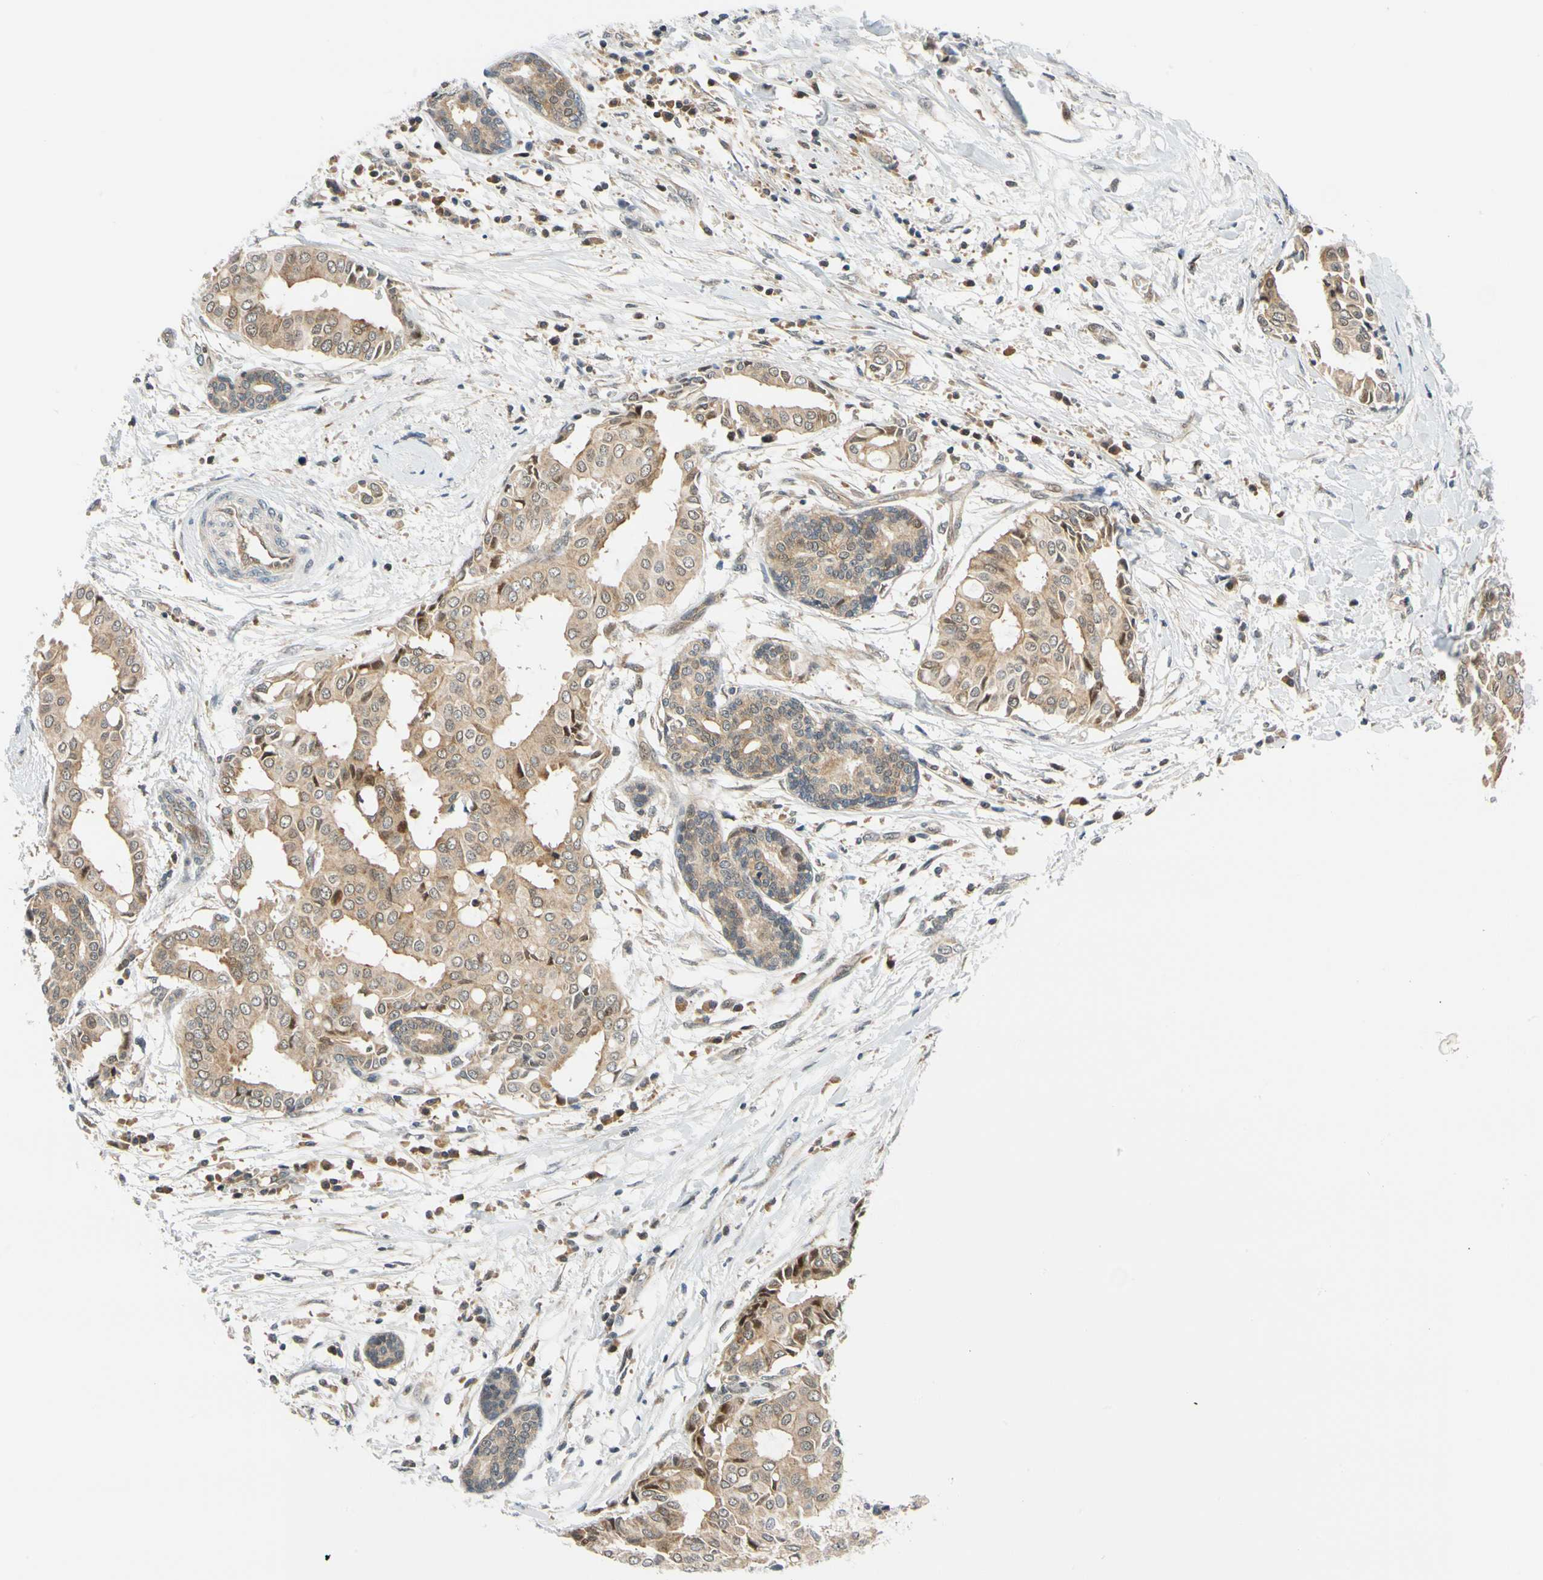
{"staining": {"intensity": "weak", "quantity": ">75%", "location": "cytoplasmic/membranous"}, "tissue": "head and neck cancer", "cell_type": "Tumor cells", "image_type": "cancer", "snomed": [{"axis": "morphology", "description": "Adenocarcinoma, NOS"}, {"axis": "topography", "description": "Salivary gland"}, {"axis": "topography", "description": "Head-Neck"}], "caption": "Immunohistochemical staining of head and neck adenocarcinoma displays low levels of weak cytoplasmic/membranous staining in approximately >75% of tumor cells. The staining was performed using DAB to visualize the protein expression in brown, while the nuclei were stained in blue with hematoxylin (Magnification: 20x).", "gene": "MAPK9", "patient": {"sex": "female", "age": 59}}